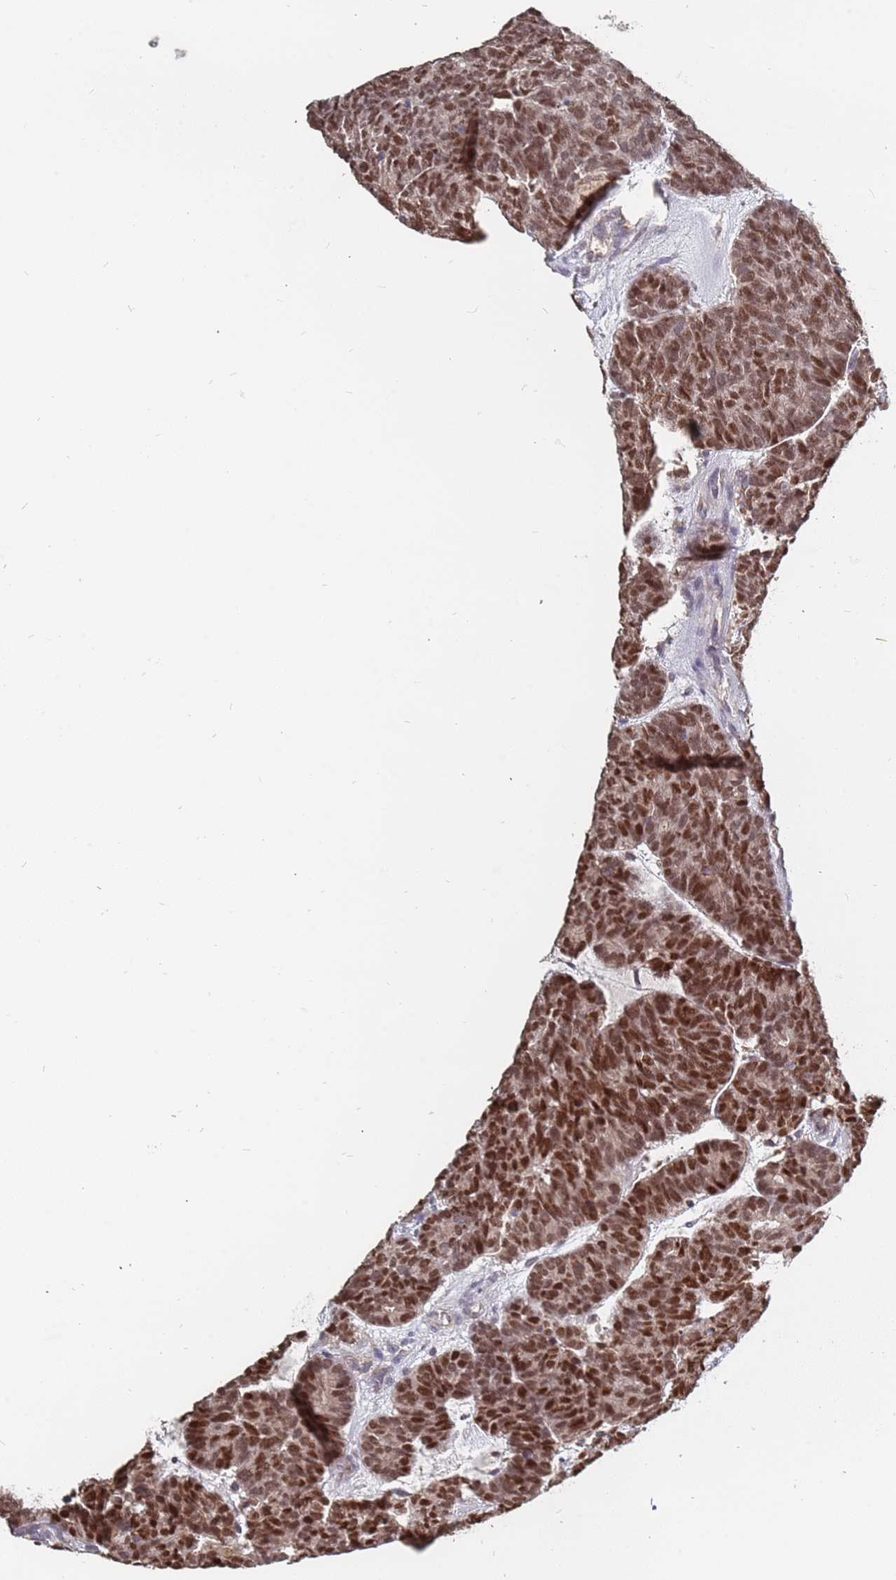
{"staining": {"intensity": "moderate", "quantity": ">75%", "location": "nuclear"}, "tissue": "head and neck cancer", "cell_type": "Tumor cells", "image_type": "cancer", "snomed": [{"axis": "morphology", "description": "Adenocarcinoma, NOS"}, {"axis": "topography", "description": "Head-Neck"}], "caption": "A micrograph of human adenocarcinoma (head and neck) stained for a protein demonstrates moderate nuclear brown staining in tumor cells.", "gene": "TCEANC2", "patient": {"sex": "female", "age": 81}}